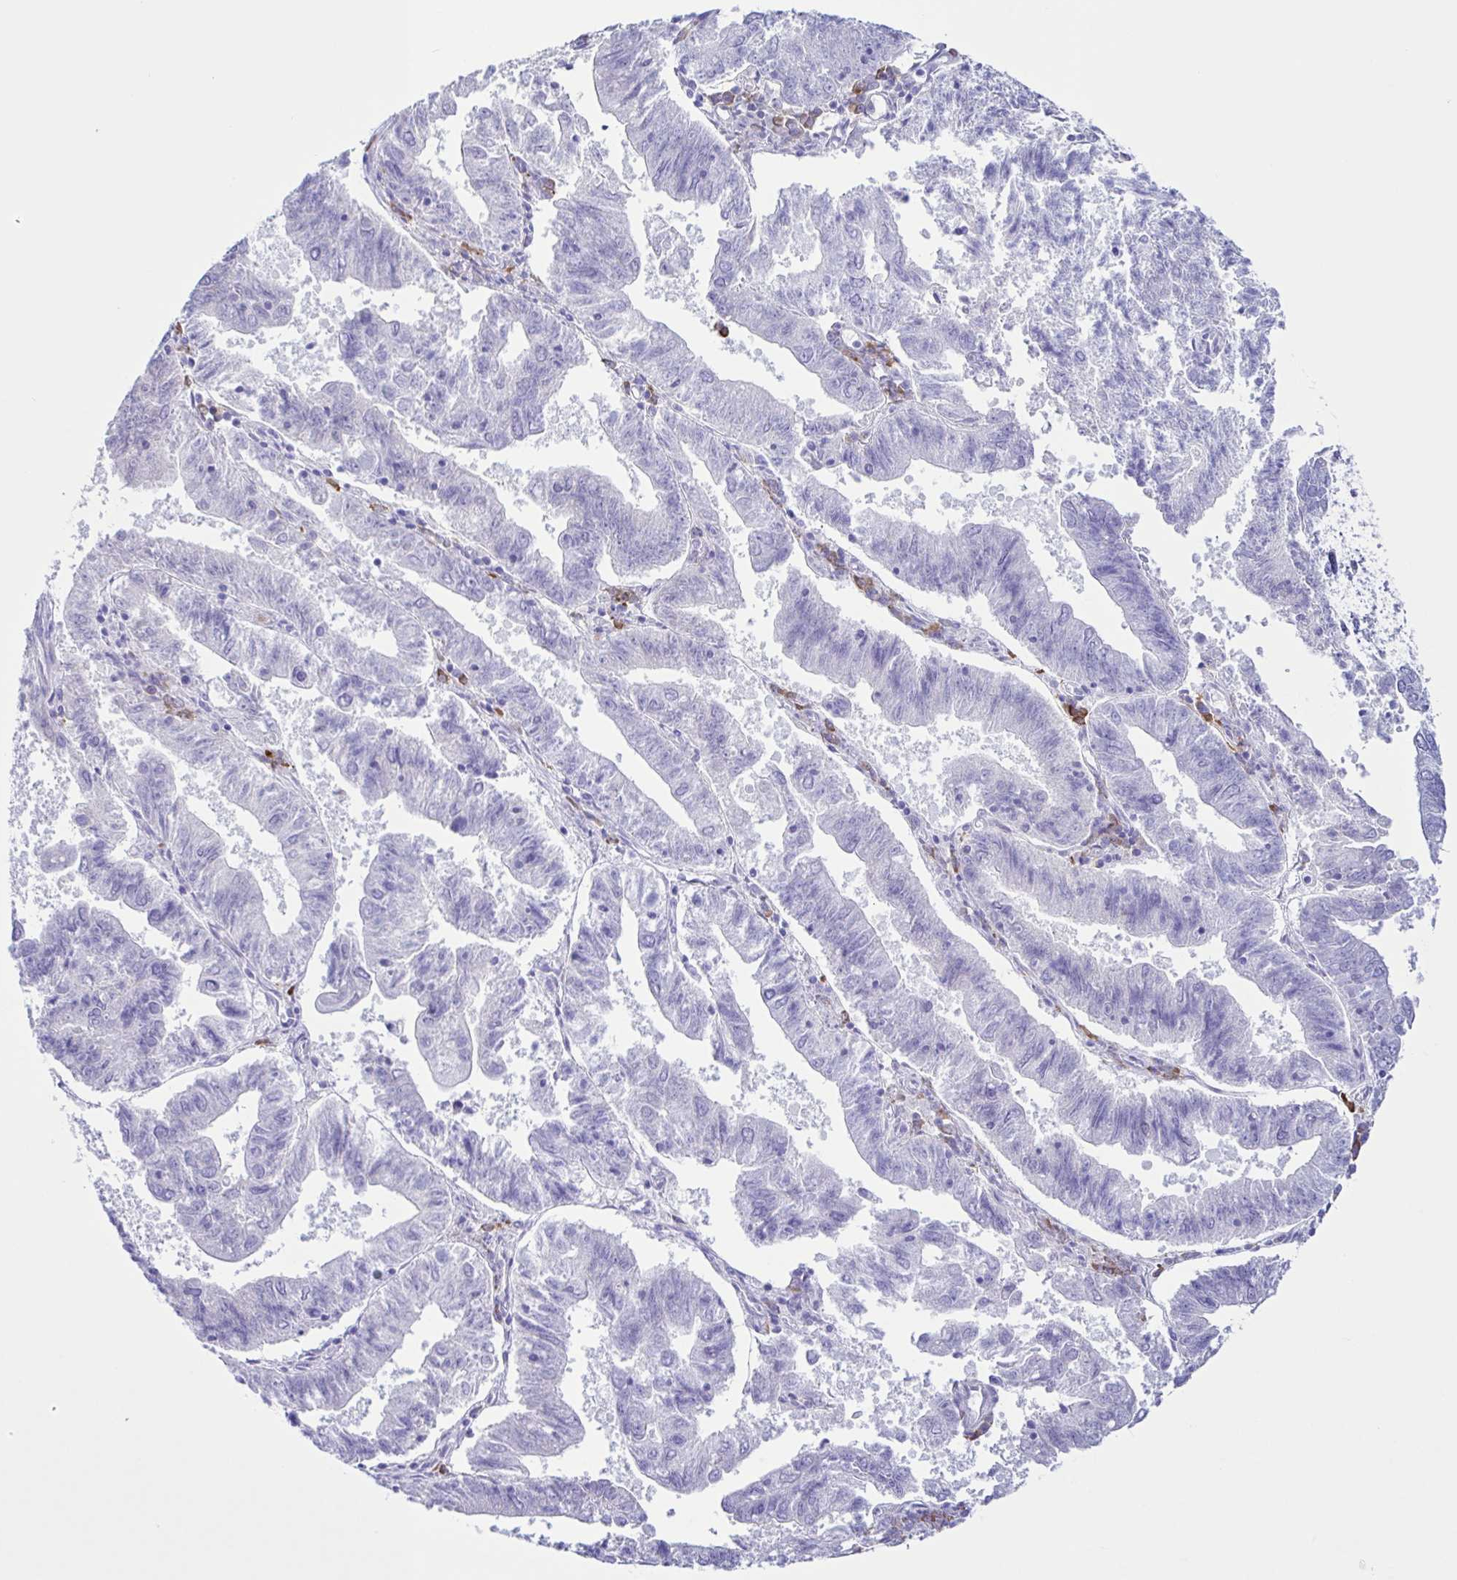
{"staining": {"intensity": "negative", "quantity": "none", "location": "none"}, "tissue": "endometrial cancer", "cell_type": "Tumor cells", "image_type": "cancer", "snomed": [{"axis": "morphology", "description": "Adenocarcinoma, NOS"}, {"axis": "topography", "description": "Endometrium"}], "caption": "Immunohistochemistry (IHC) of endometrial cancer (adenocarcinoma) reveals no staining in tumor cells. (Stains: DAB immunohistochemistry with hematoxylin counter stain, Microscopy: brightfield microscopy at high magnification).", "gene": "PIGF", "patient": {"sex": "female", "age": 82}}